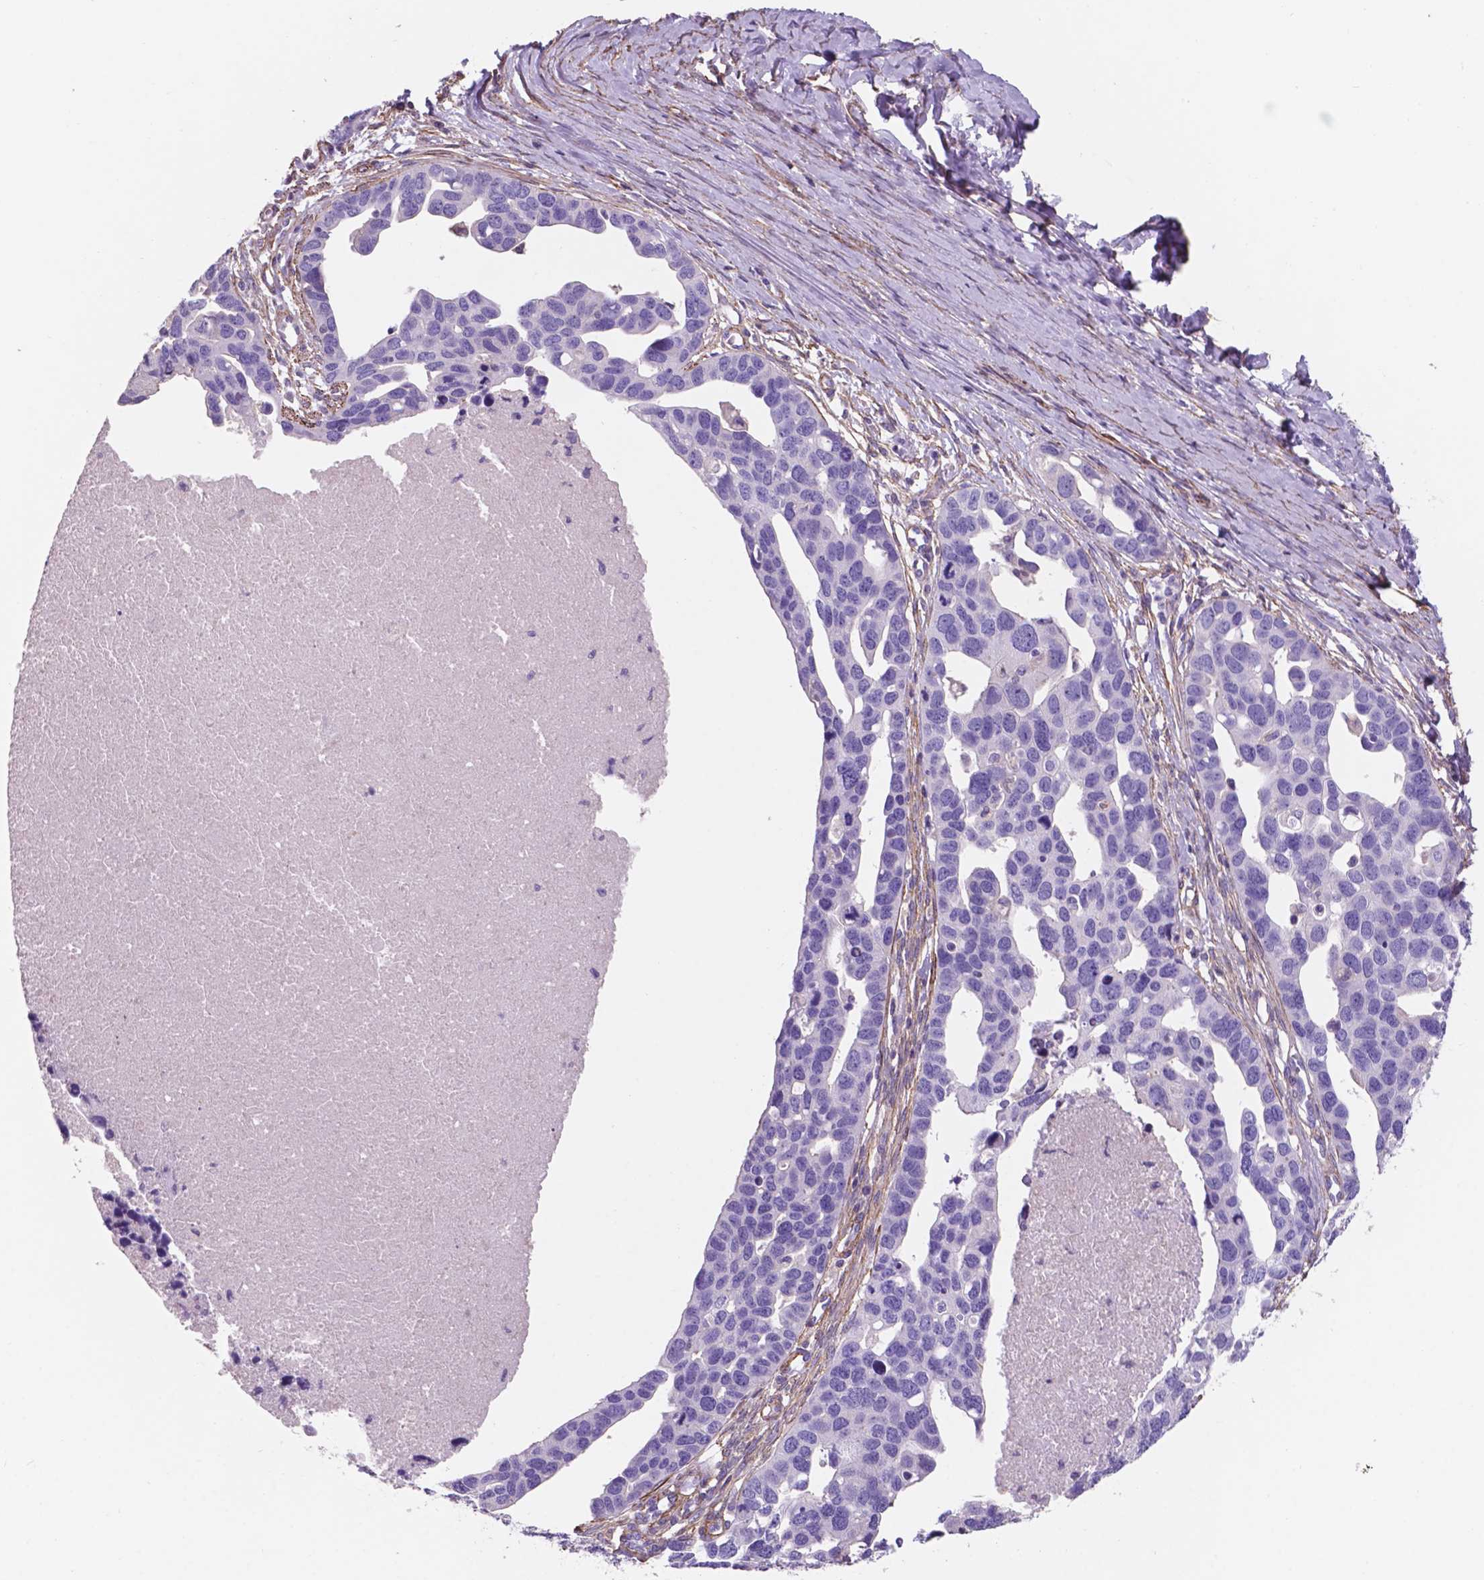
{"staining": {"intensity": "negative", "quantity": "none", "location": "none"}, "tissue": "ovarian cancer", "cell_type": "Tumor cells", "image_type": "cancer", "snomed": [{"axis": "morphology", "description": "Cystadenocarcinoma, serous, NOS"}, {"axis": "topography", "description": "Ovary"}], "caption": "Photomicrograph shows no significant protein staining in tumor cells of ovarian cancer (serous cystadenocarcinoma). (DAB (3,3'-diaminobenzidine) IHC visualized using brightfield microscopy, high magnification).", "gene": "TOR2A", "patient": {"sex": "female", "age": 54}}